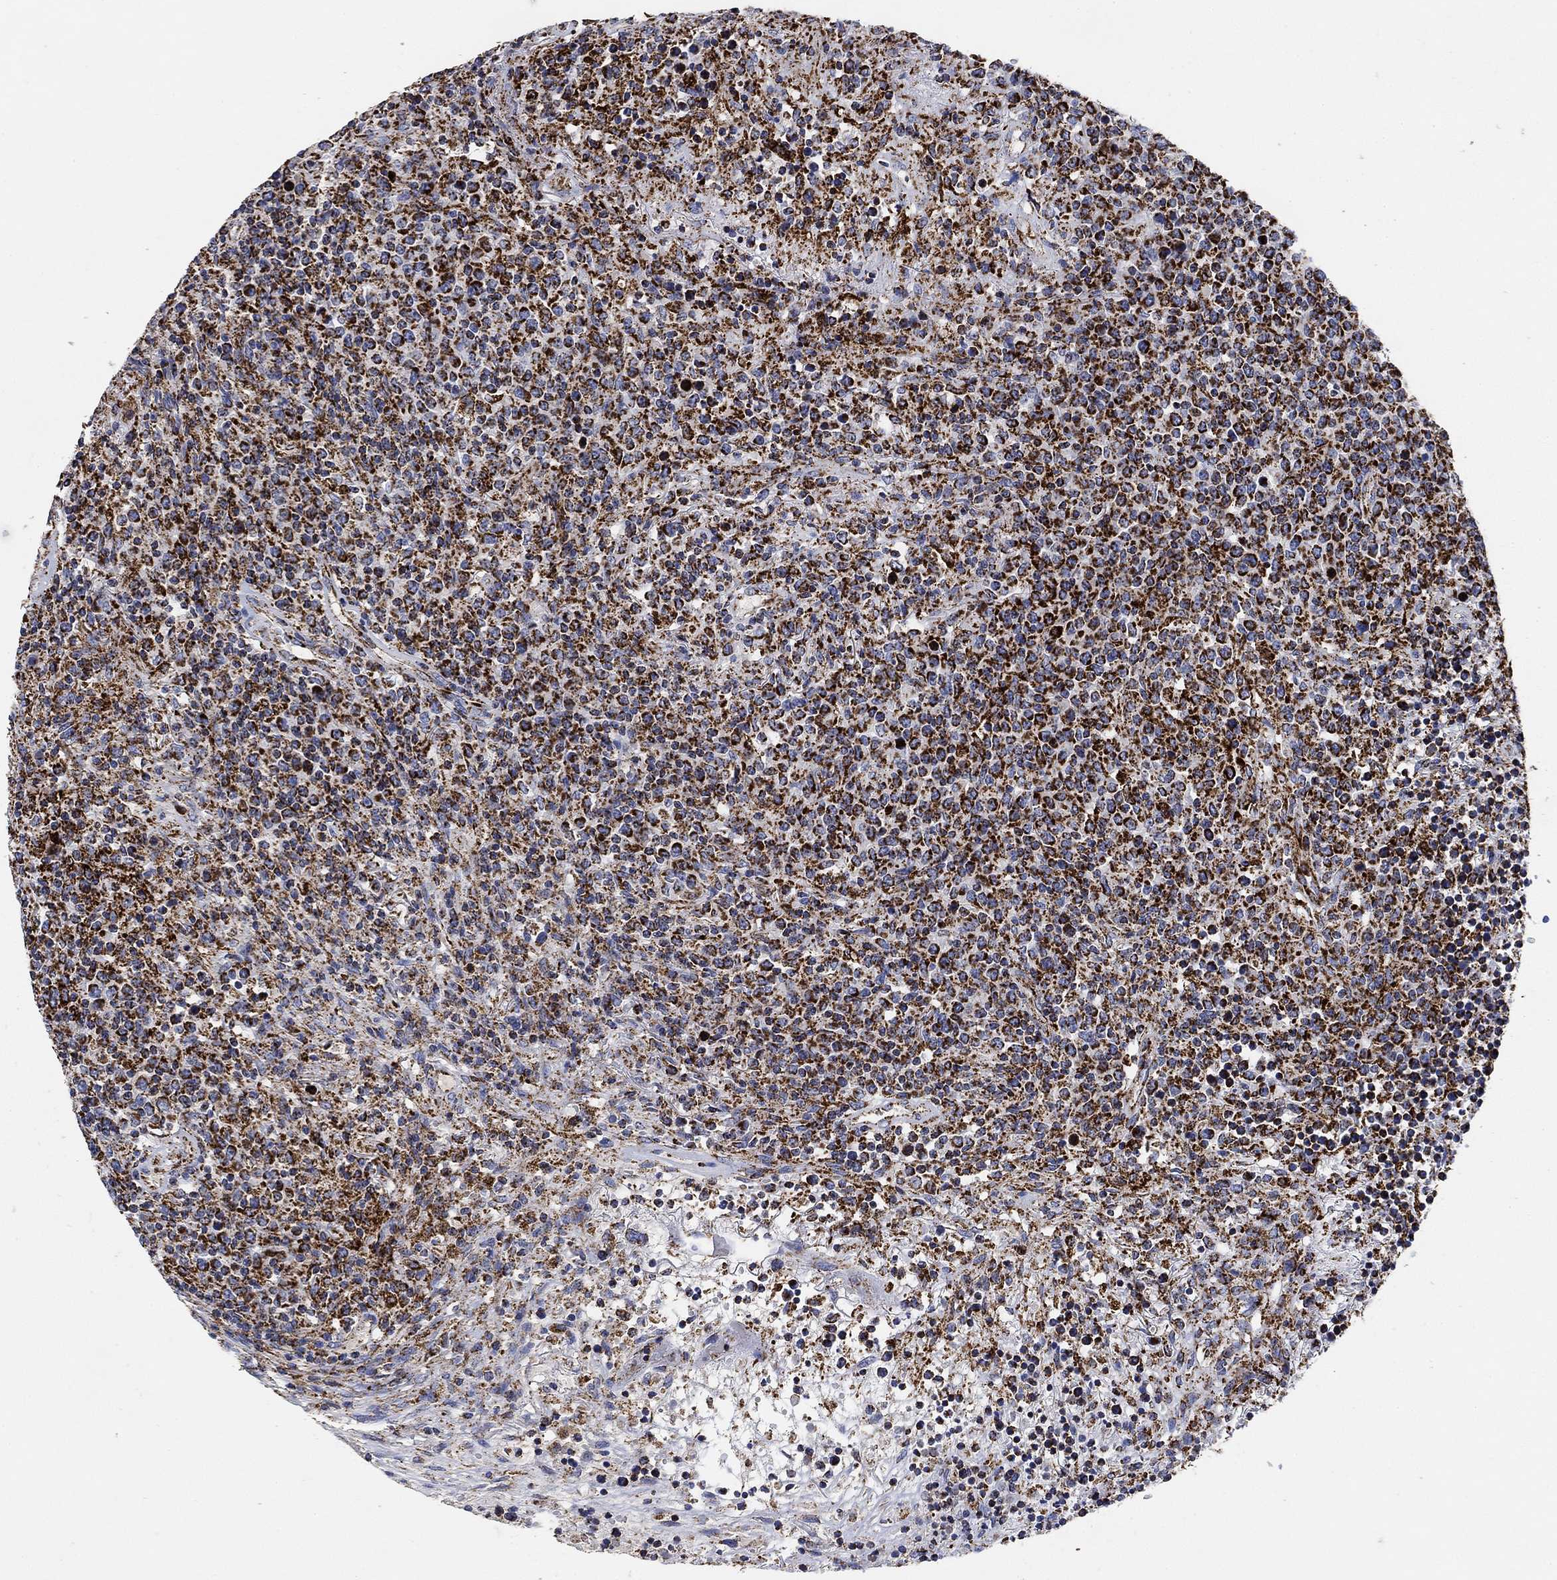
{"staining": {"intensity": "strong", "quantity": ">75%", "location": "cytoplasmic/membranous"}, "tissue": "lymphoma", "cell_type": "Tumor cells", "image_type": "cancer", "snomed": [{"axis": "morphology", "description": "Malignant lymphoma, non-Hodgkin's type, High grade"}, {"axis": "topography", "description": "Lung"}], "caption": "Lymphoma stained with DAB immunohistochemistry reveals high levels of strong cytoplasmic/membranous staining in about >75% of tumor cells.", "gene": "NDUFS3", "patient": {"sex": "male", "age": 79}}